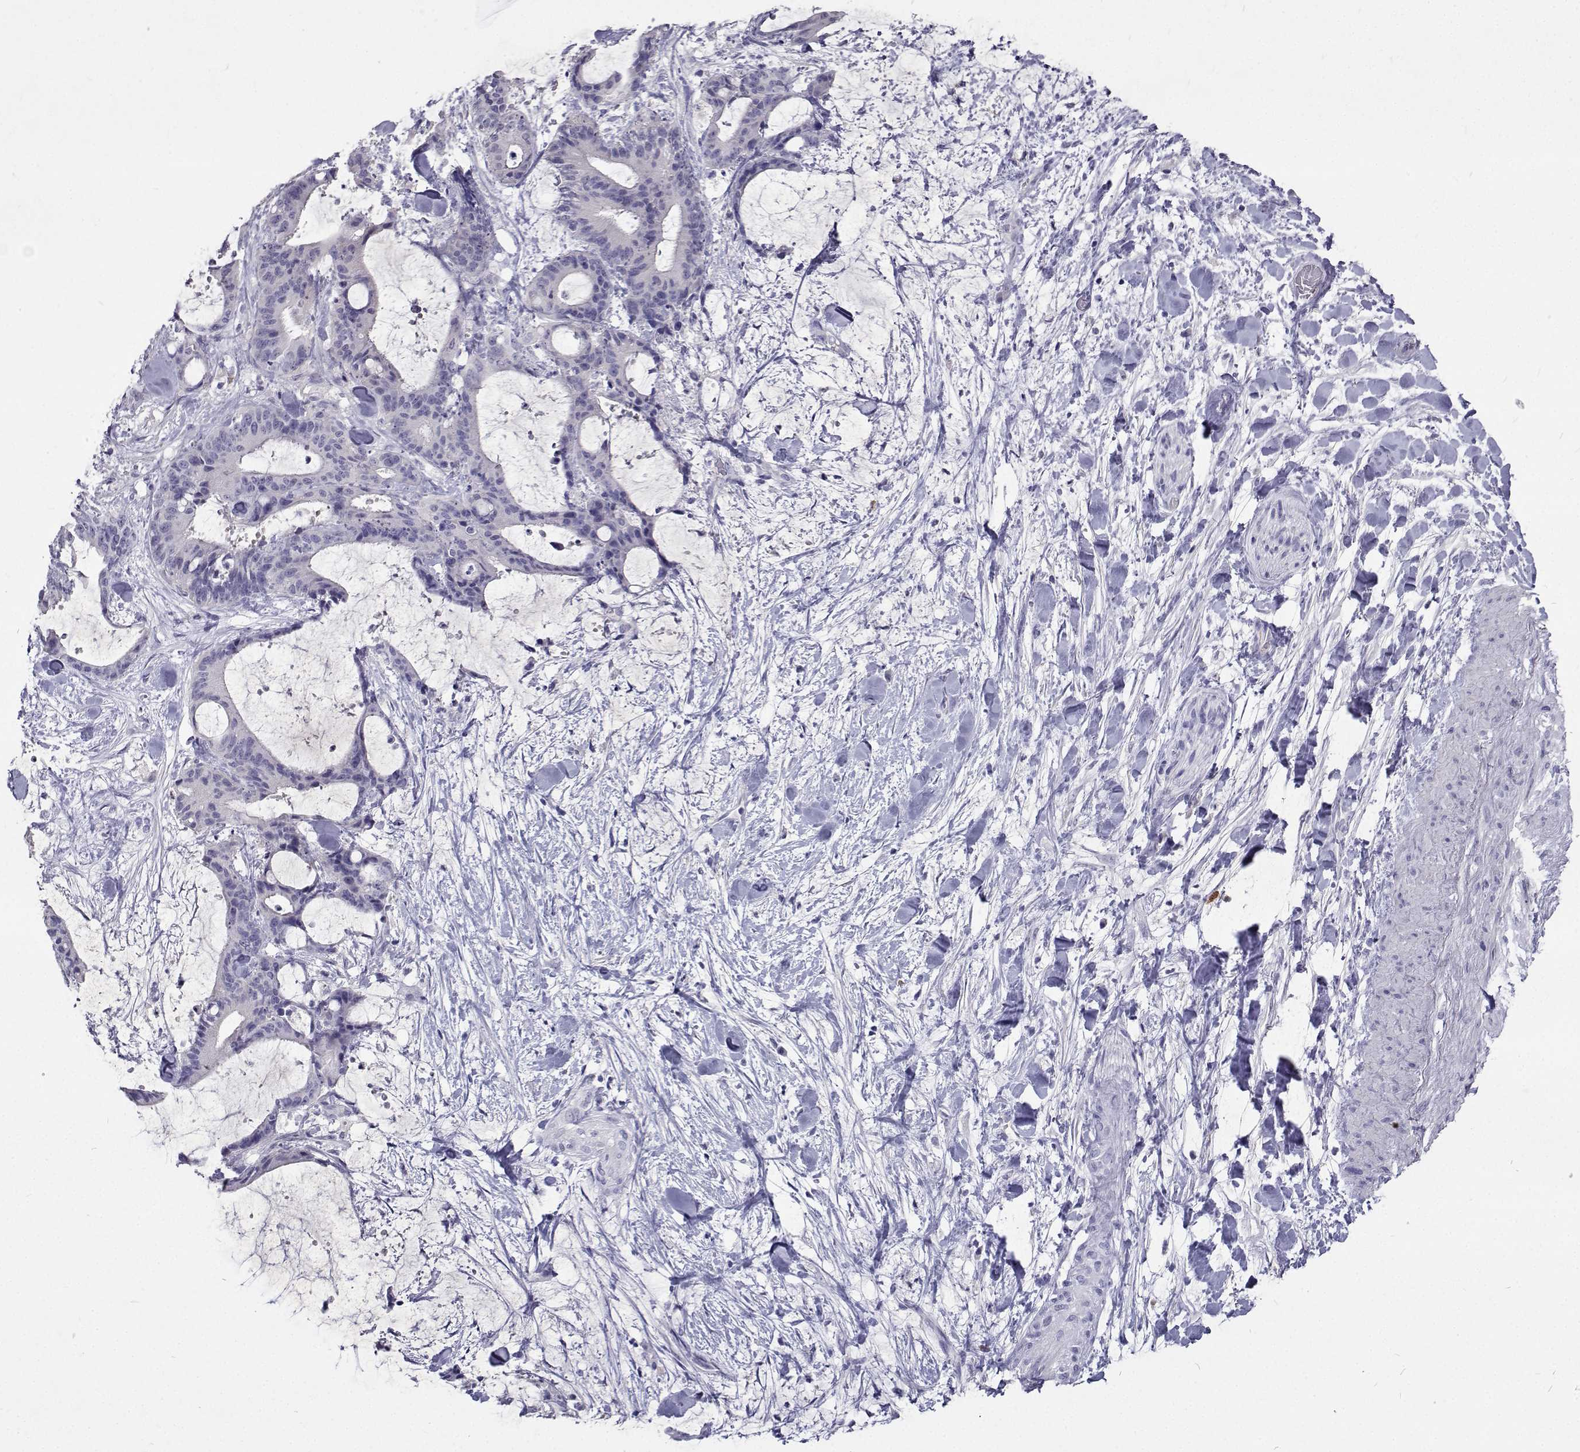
{"staining": {"intensity": "negative", "quantity": "none", "location": "none"}, "tissue": "liver cancer", "cell_type": "Tumor cells", "image_type": "cancer", "snomed": [{"axis": "morphology", "description": "Cholangiocarcinoma"}, {"axis": "topography", "description": "Liver"}], "caption": "High magnification brightfield microscopy of cholangiocarcinoma (liver) stained with DAB (3,3'-diaminobenzidine) (brown) and counterstained with hematoxylin (blue): tumor cells show no significant positivity.", "gene": "CFAP44", "patient": {"sex": "female", "age": 73}}